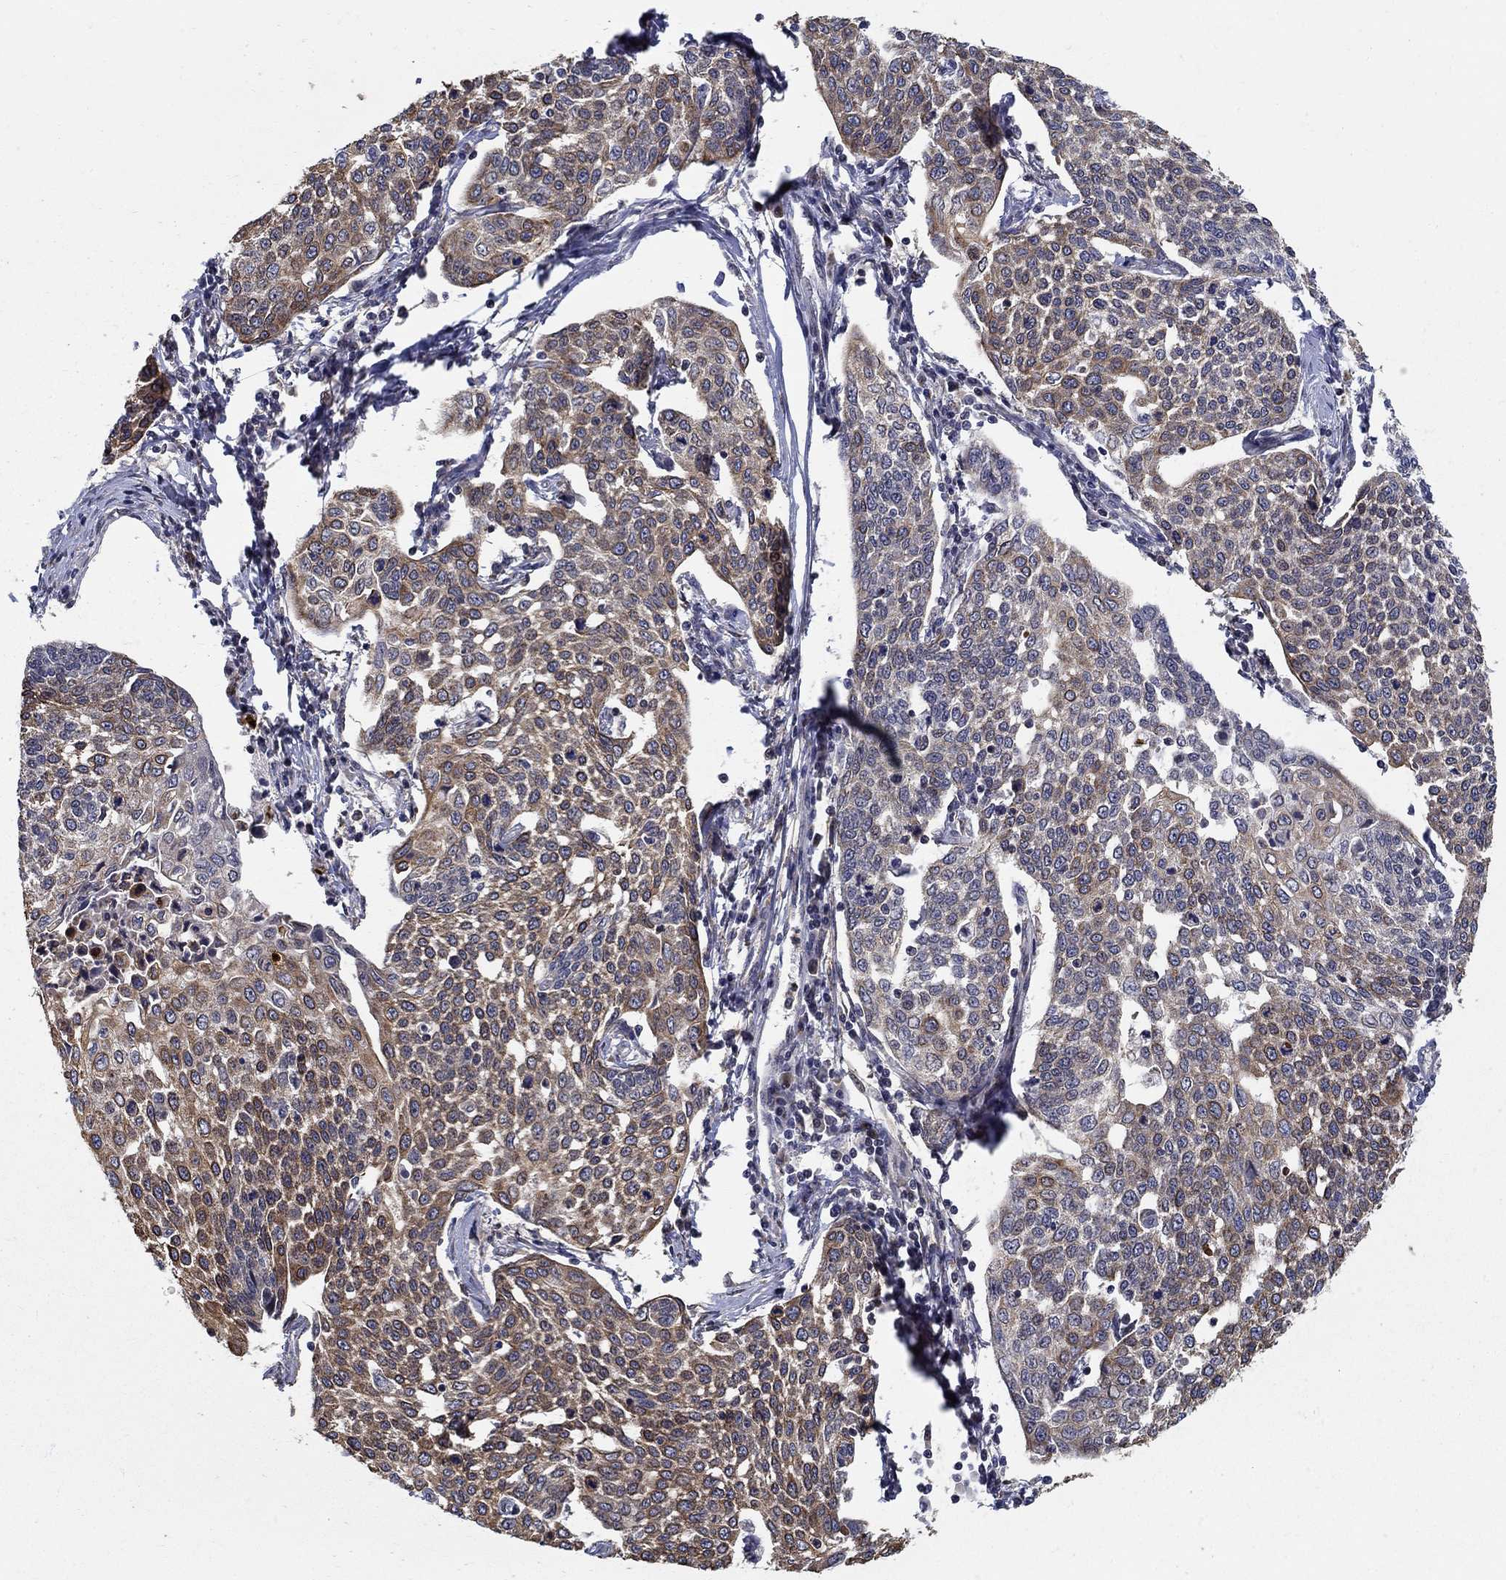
{"staining": {"intensity": "moderate", "quantity": "25%-75%", "location": "cytoplasmic/membranous"}, "tissue": "cervical cancer", "cell_type": "Tumor cells", "image_type": "cancer", "snomed": [{"axis": "morphology", "description": "Squamous cell carcinoma, NOS"}, {"axis": "topography", "description": "Cervix"}], "caption": "Immunohistochemical staining of cervical cancer shows moderate cytoplasmic/membranous protein positivity in about 25%-75% of tumor cells. Using DAB (3,3'-diaminobenzidine) (brown) and hematoxylin (blue) stains, captured at high magnification using brightfield microscopy.", "gene": "ZNF594", "patient": {"sex": "female", "age": 34}}